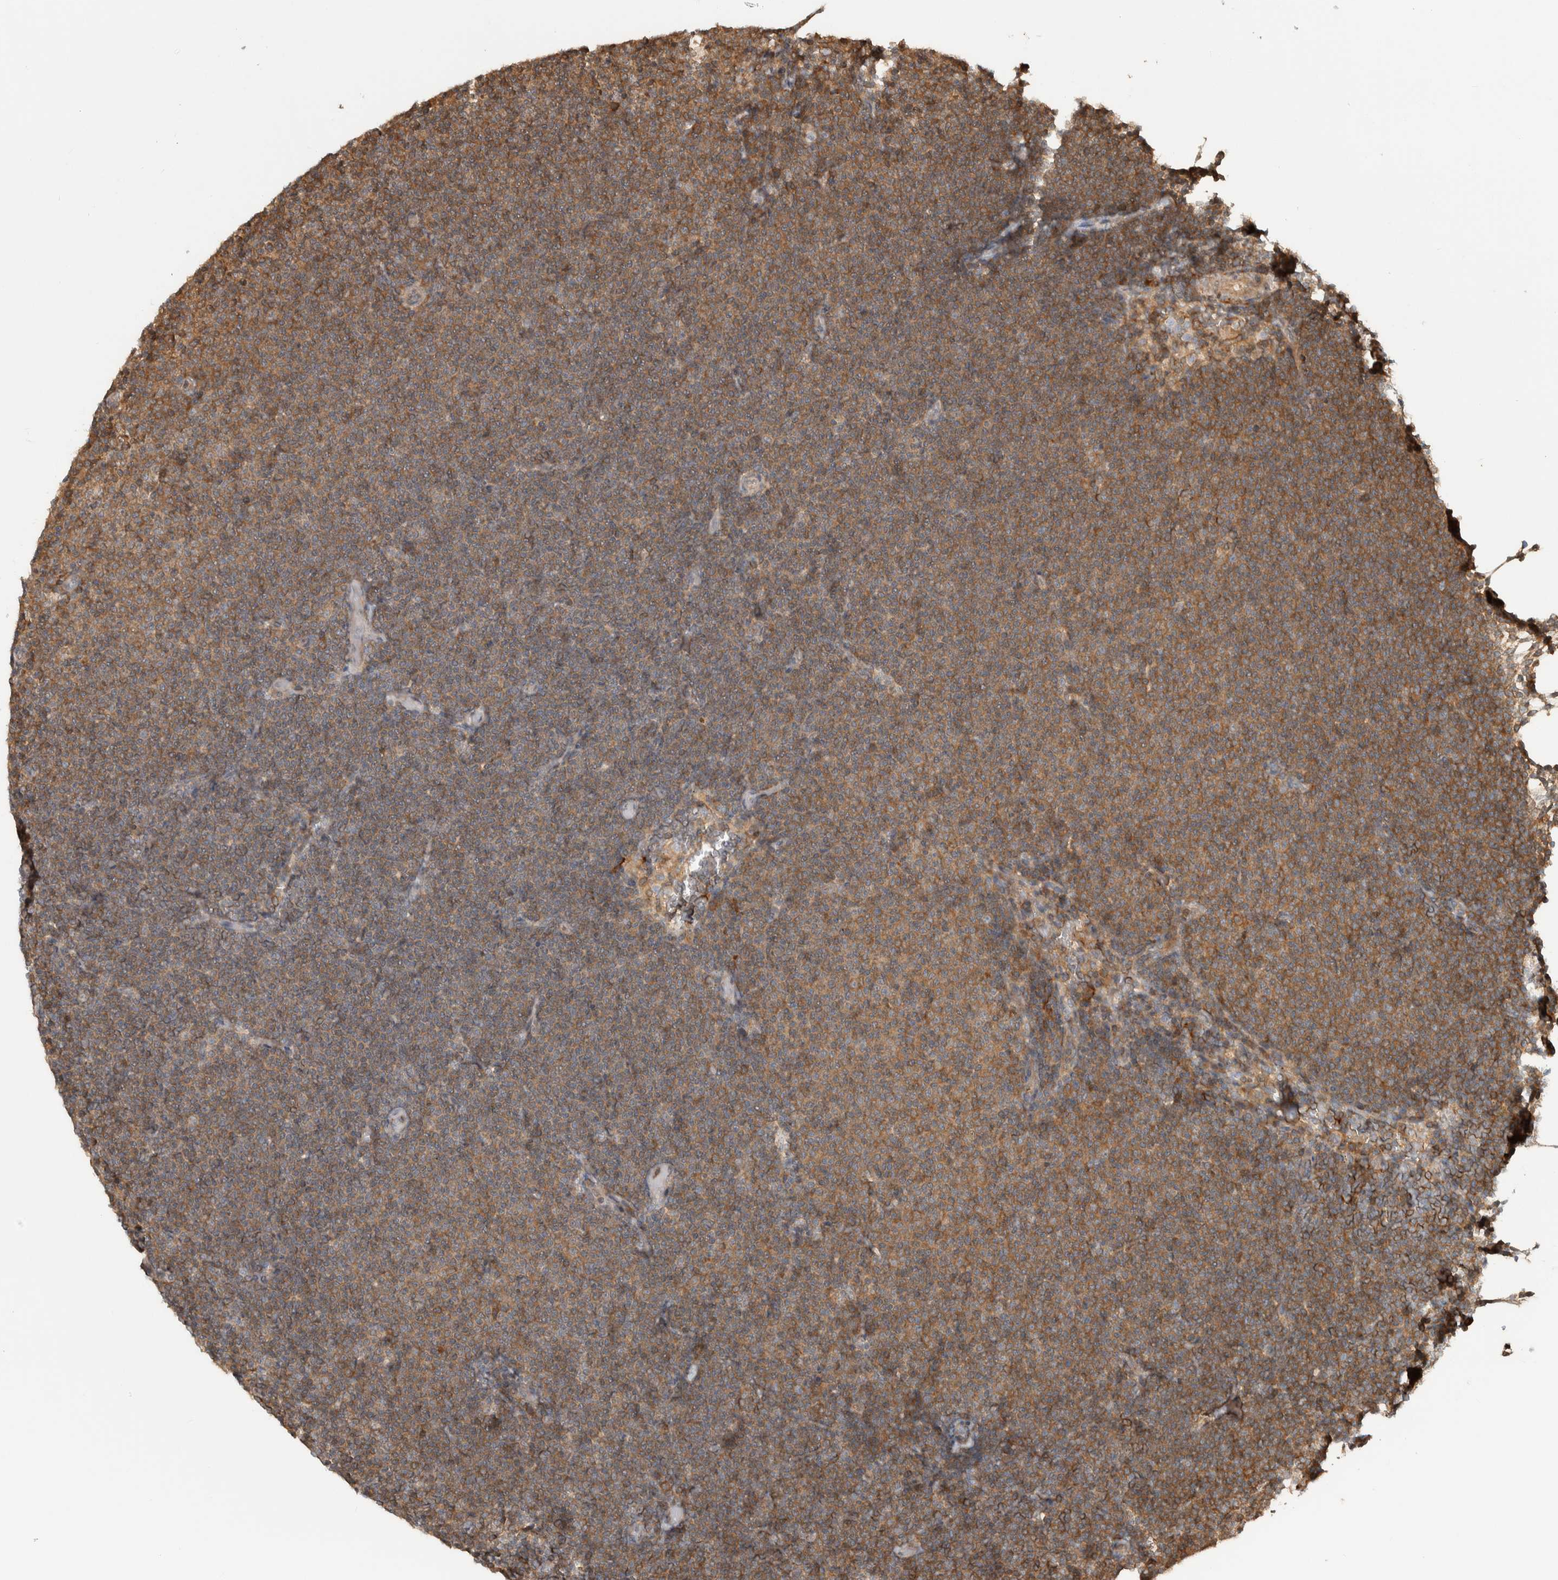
{"staining": {"intensity": "strong", "quantity": ">75%", "location": "cytoplasmic/membranous"}, "tissue": "lymphoma", "cell_type": "Tumor cells", "image_type": "cancer", "snomed": [{"axis": "morphology", "description": "Malignant lymphoma, non-Hodgkin's type, Low grade"}, {"axis": "topography", "description": "Lymph node"}], "caption": "Approximately >75% of tumor cells in human lymphoma show strong cytoplasmic/membranous protein staining as visualized by brown immunohistochemical staining.", "gene": "CNTROB", "patient": {"sex": "female", "age": 53}}